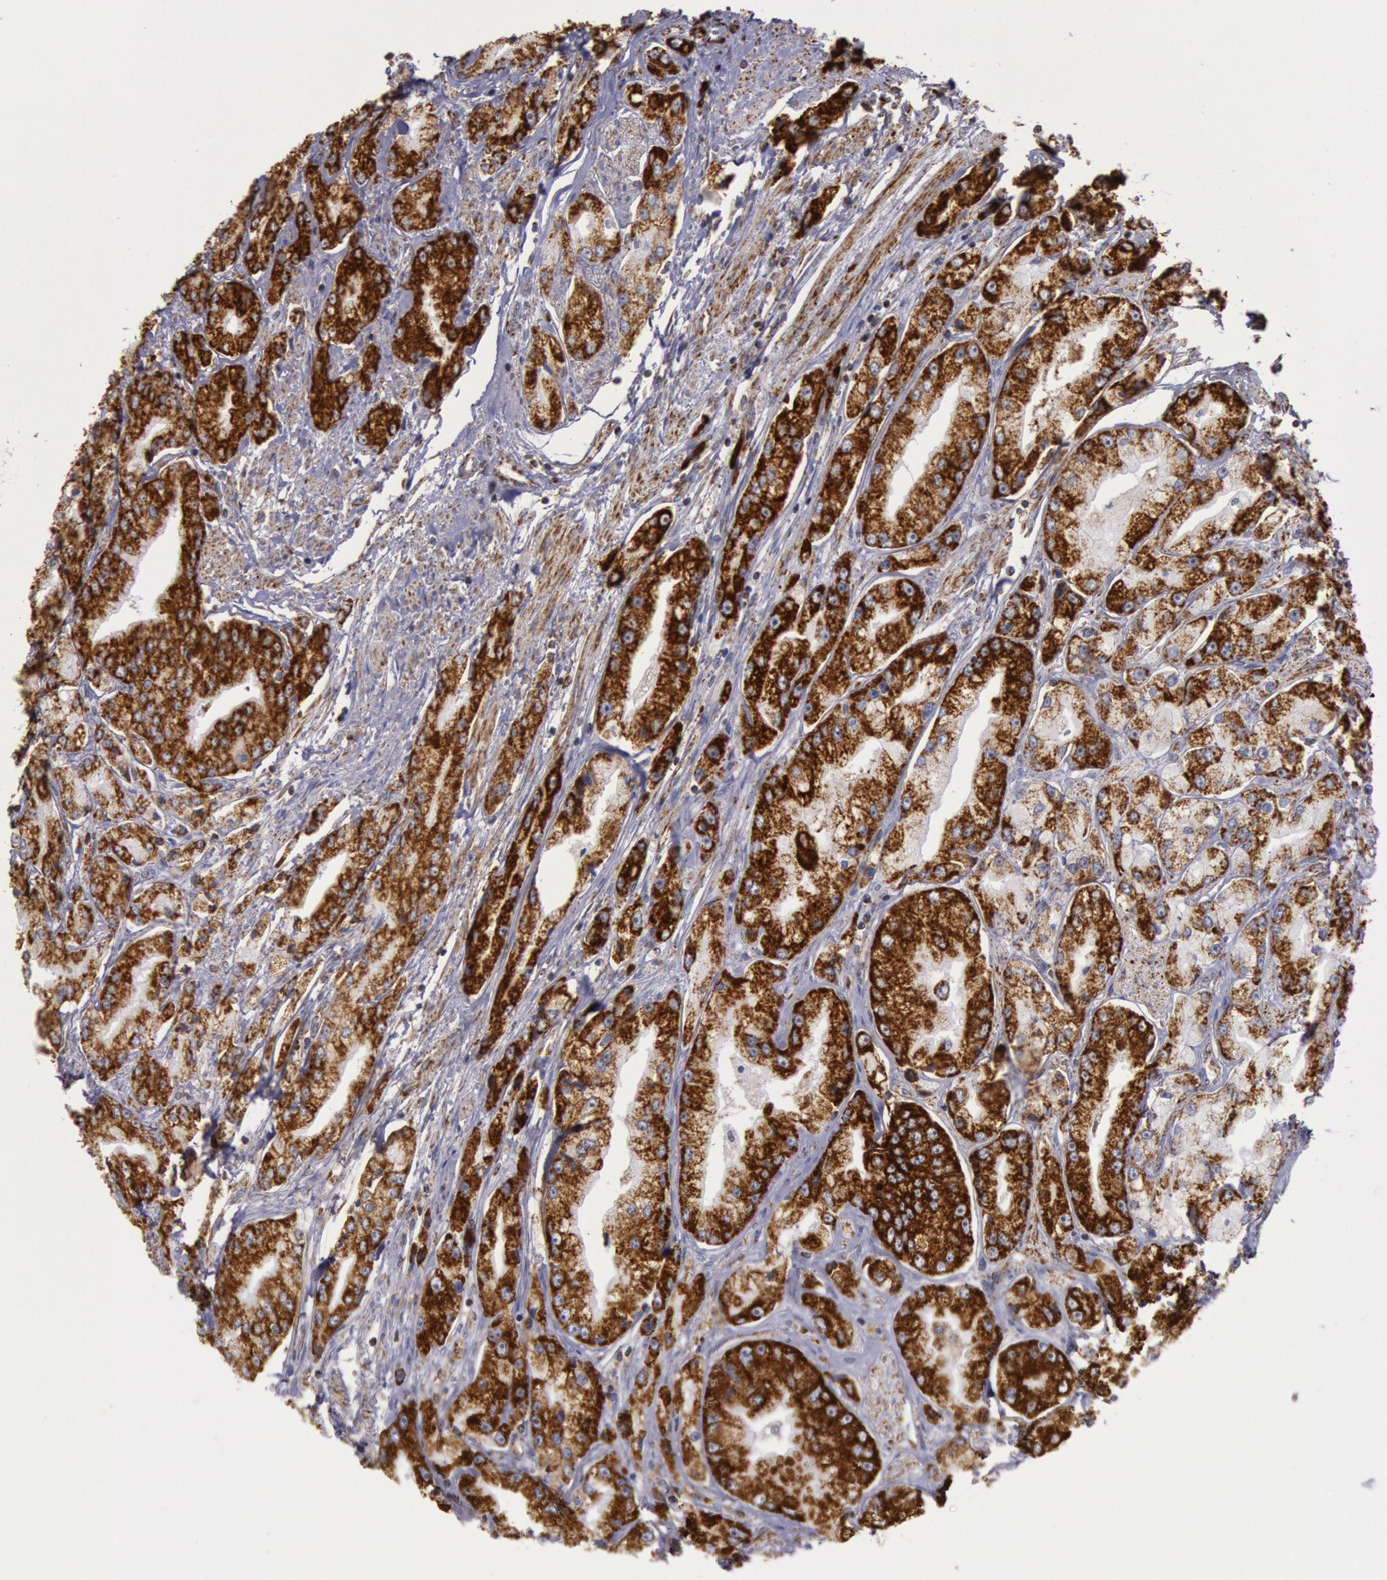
{"staining": {"intensity": "strong", "quantity": ">75%", "location": "cytoplasmic/membranous"}, "tissue": "prostate cancer", "cell_type": "Tumor cells", "image_type": "cancer", "snomed": [{"axis": "morphology", "description": "Adenocarcinoma, Medium grade"}, {"axis": "topography", "description": "Prostate"}], "caption": "Protein staining by IHC reveals strong cytoplasmic/membranous expression in about >75% of tumor cells in medium-grade adenocarcinoma (prostate). The protein is shown in brown color, while the nuclei are stained blue.", "gene": "CYC1", "patient": {"sex": "male", "age": 72}}